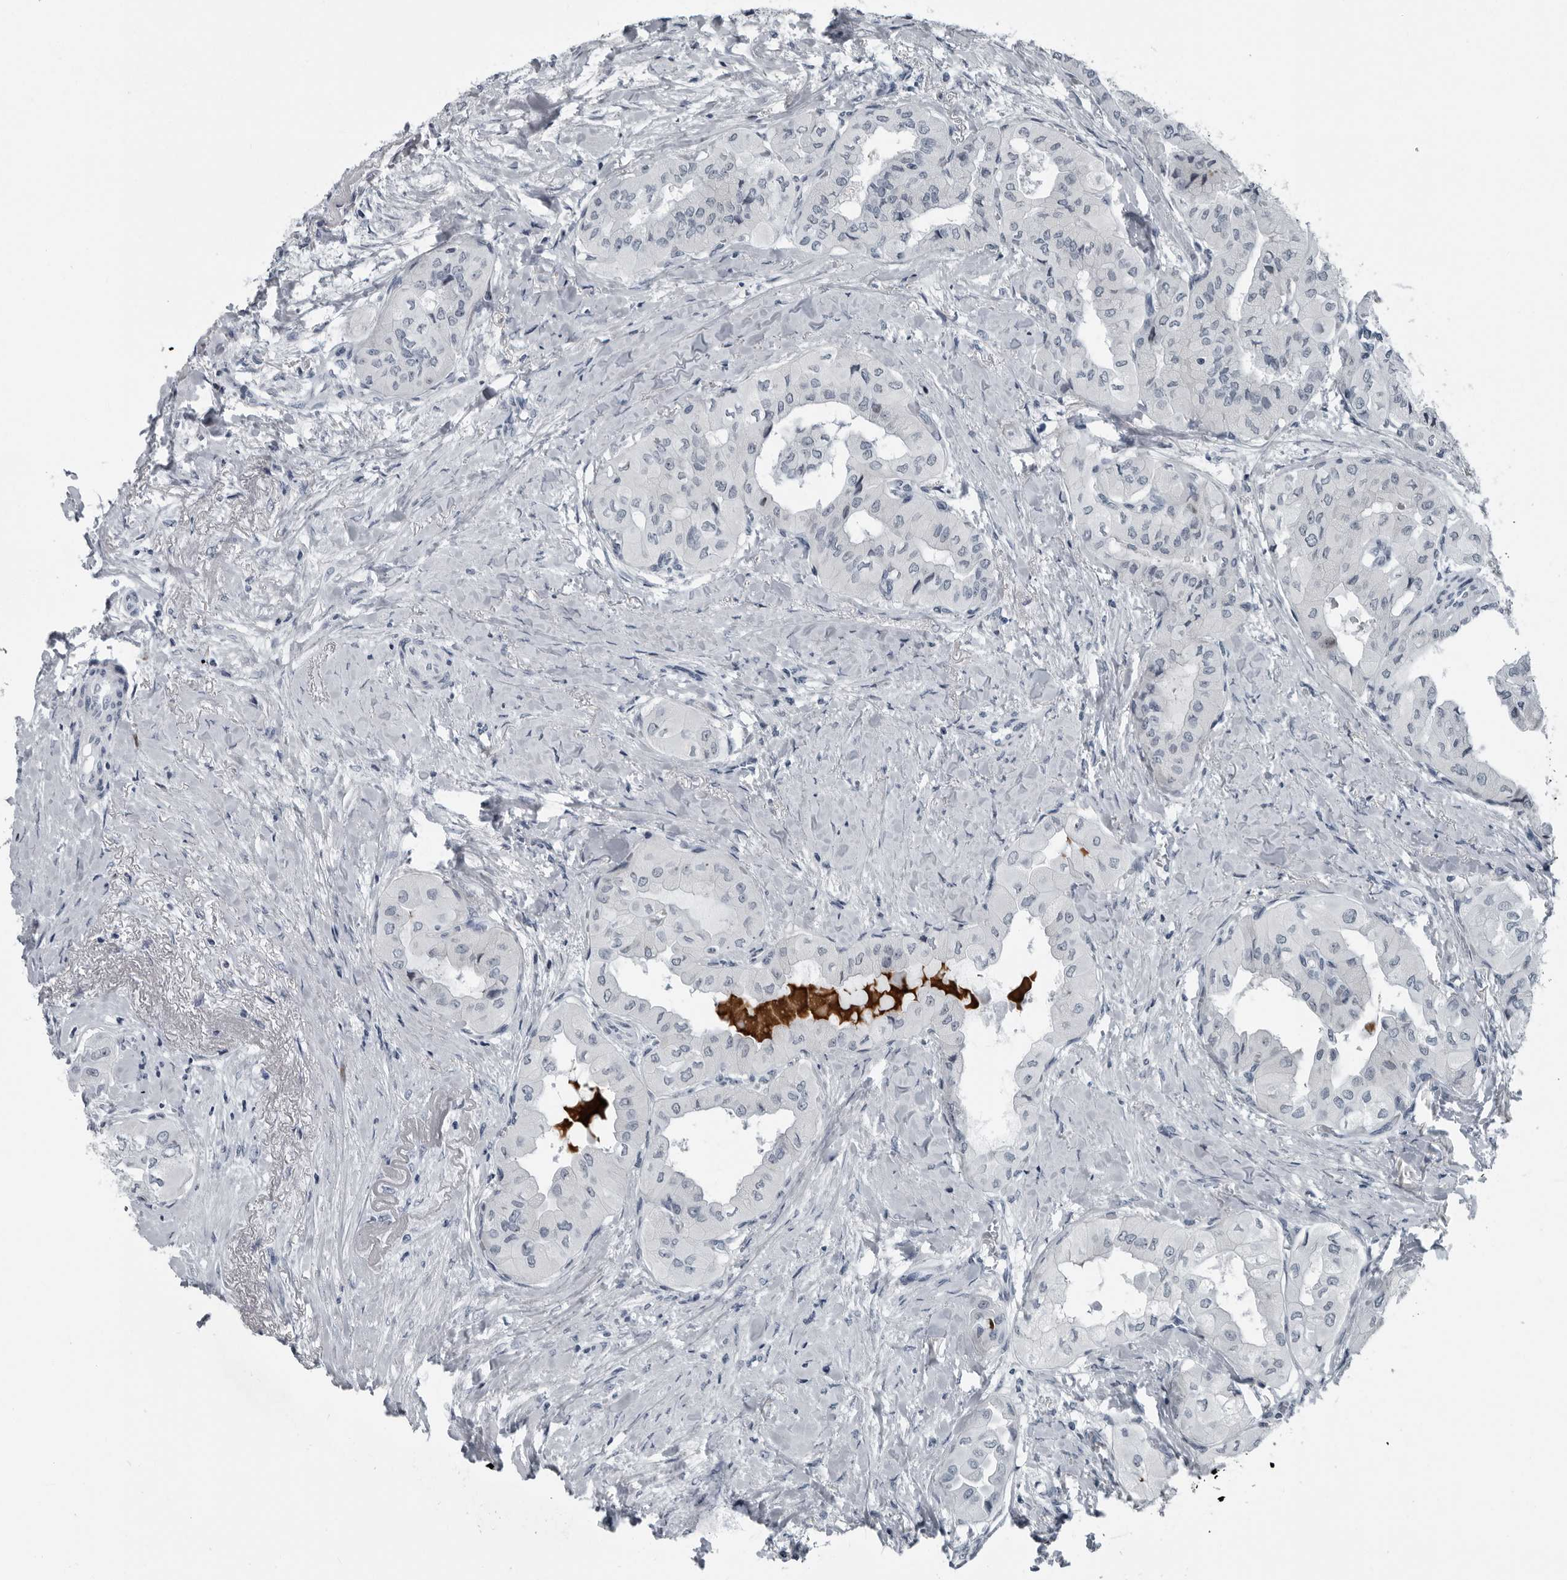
{"staining": {"intensity": "negative", "quantity": "none", "location": "none"}, "tissue": "thyroid cancer", "cell_type": "Tumor cells", "image_type": "cancer", "snomed": [{"axis": "morphology", "description": "Papillary adenocarcinoma, NOS"}, {"axis": "topography", "description": "Thyroid gland"}], "caption": "Thyroid cancer (papillary adenocarcinoma) was stained to show a protein in brown. There is no significant expression in tumor cells.", "gene": "PDCD11", "patient": {"sex": "female", "age": 59}}